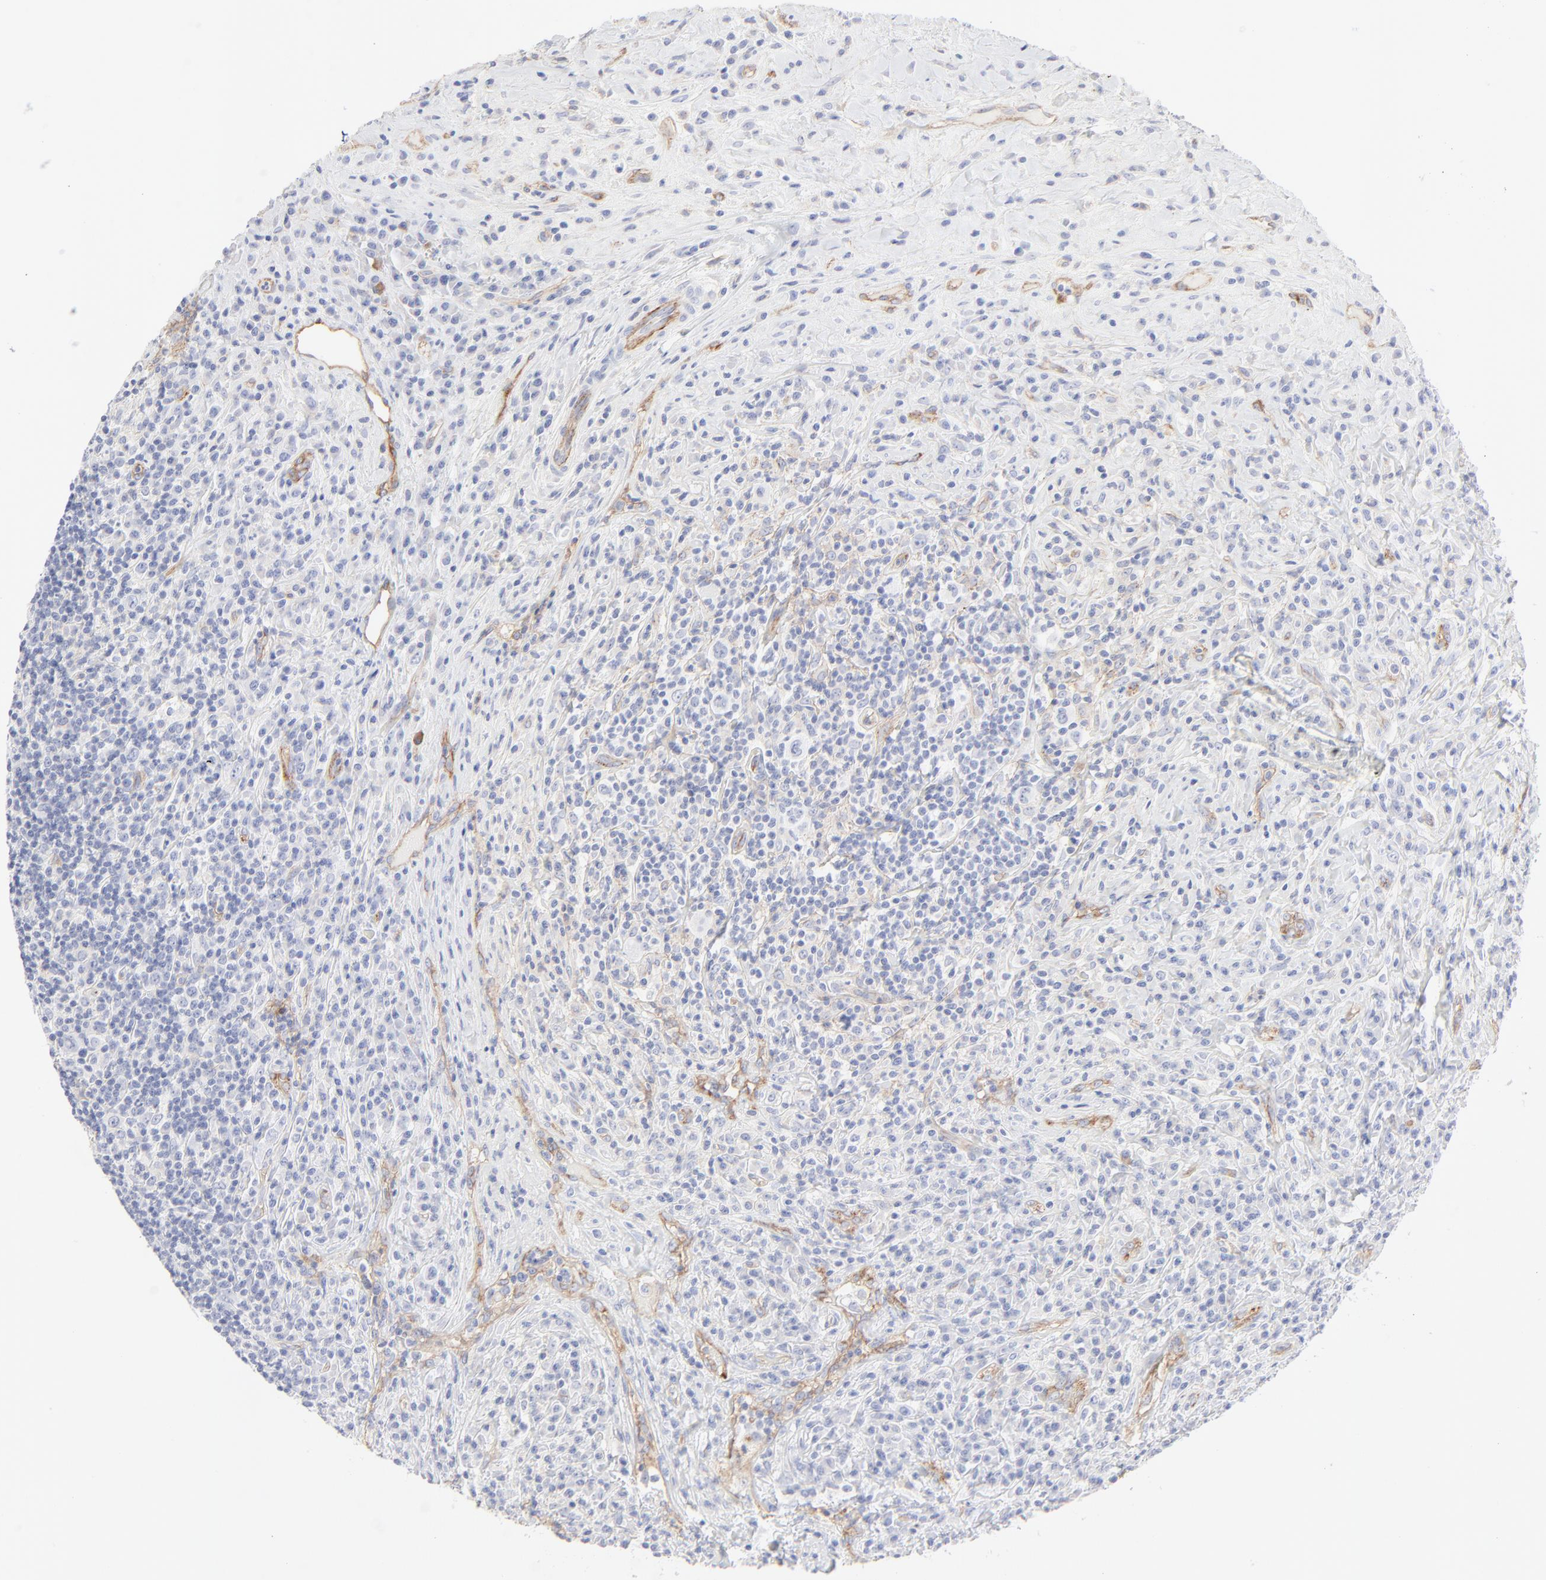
{"staining": {"intensity": "negative", "quantity": "none", "location": "none"}, "tissue": "lymphoma", "cell_type": "Tumor cells", "image_type": "cancer", "snomed": [{"axis": "morphology", "description": "Hodgkin's disease, NOS"}, {"axis": "topography", "description": "Lymph node"}], "caption": "Lymphoma was stained to show a protein in brown. There is no significant positivity in tumor cells. Brightfield microscopy of immunohistochemistry stained with DAB (3,3'-diaminobenzidine) (brown) and hematoxylin (blue), captured at high magnification.", "gene": "ITGA5", "patient": {"sex": "female", "age": 25}}